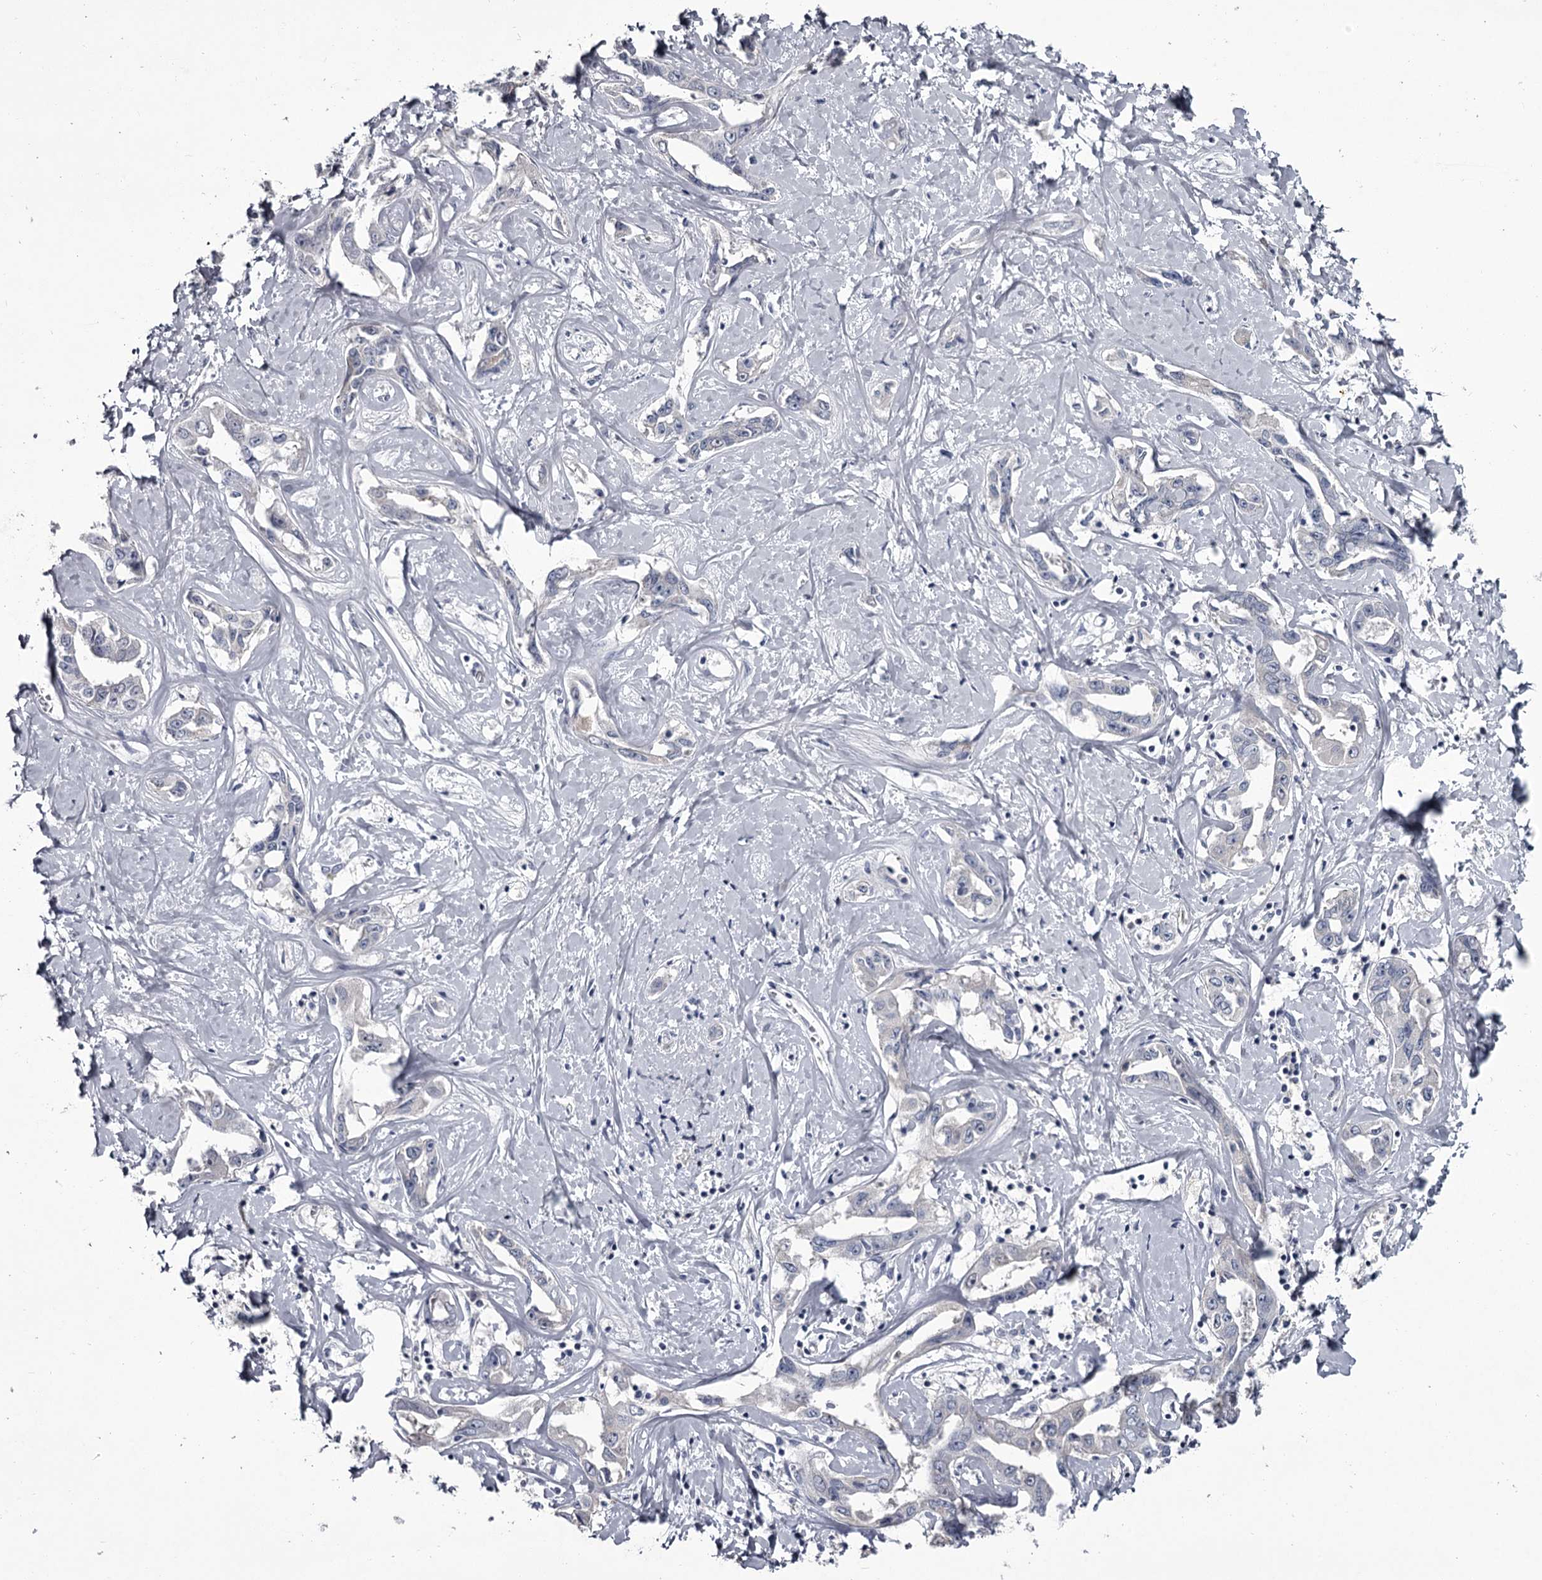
{"staining": {"intensity": "negative", "quantity": "none", "location": "none"}, "tissue": "liver cancer", "cell_type": "Tumor cells", "image_type": "cancer", "snomed": [{"axis": "morphology", "description": "Cholangiocarcinoma"}, {"axis": "topography", "description": "Liver"}], "caption": "There is no significant positivity in tumor cells of liver cancer.", "gene": "DAO", "patient": {"sex": "male", "age": 59}}